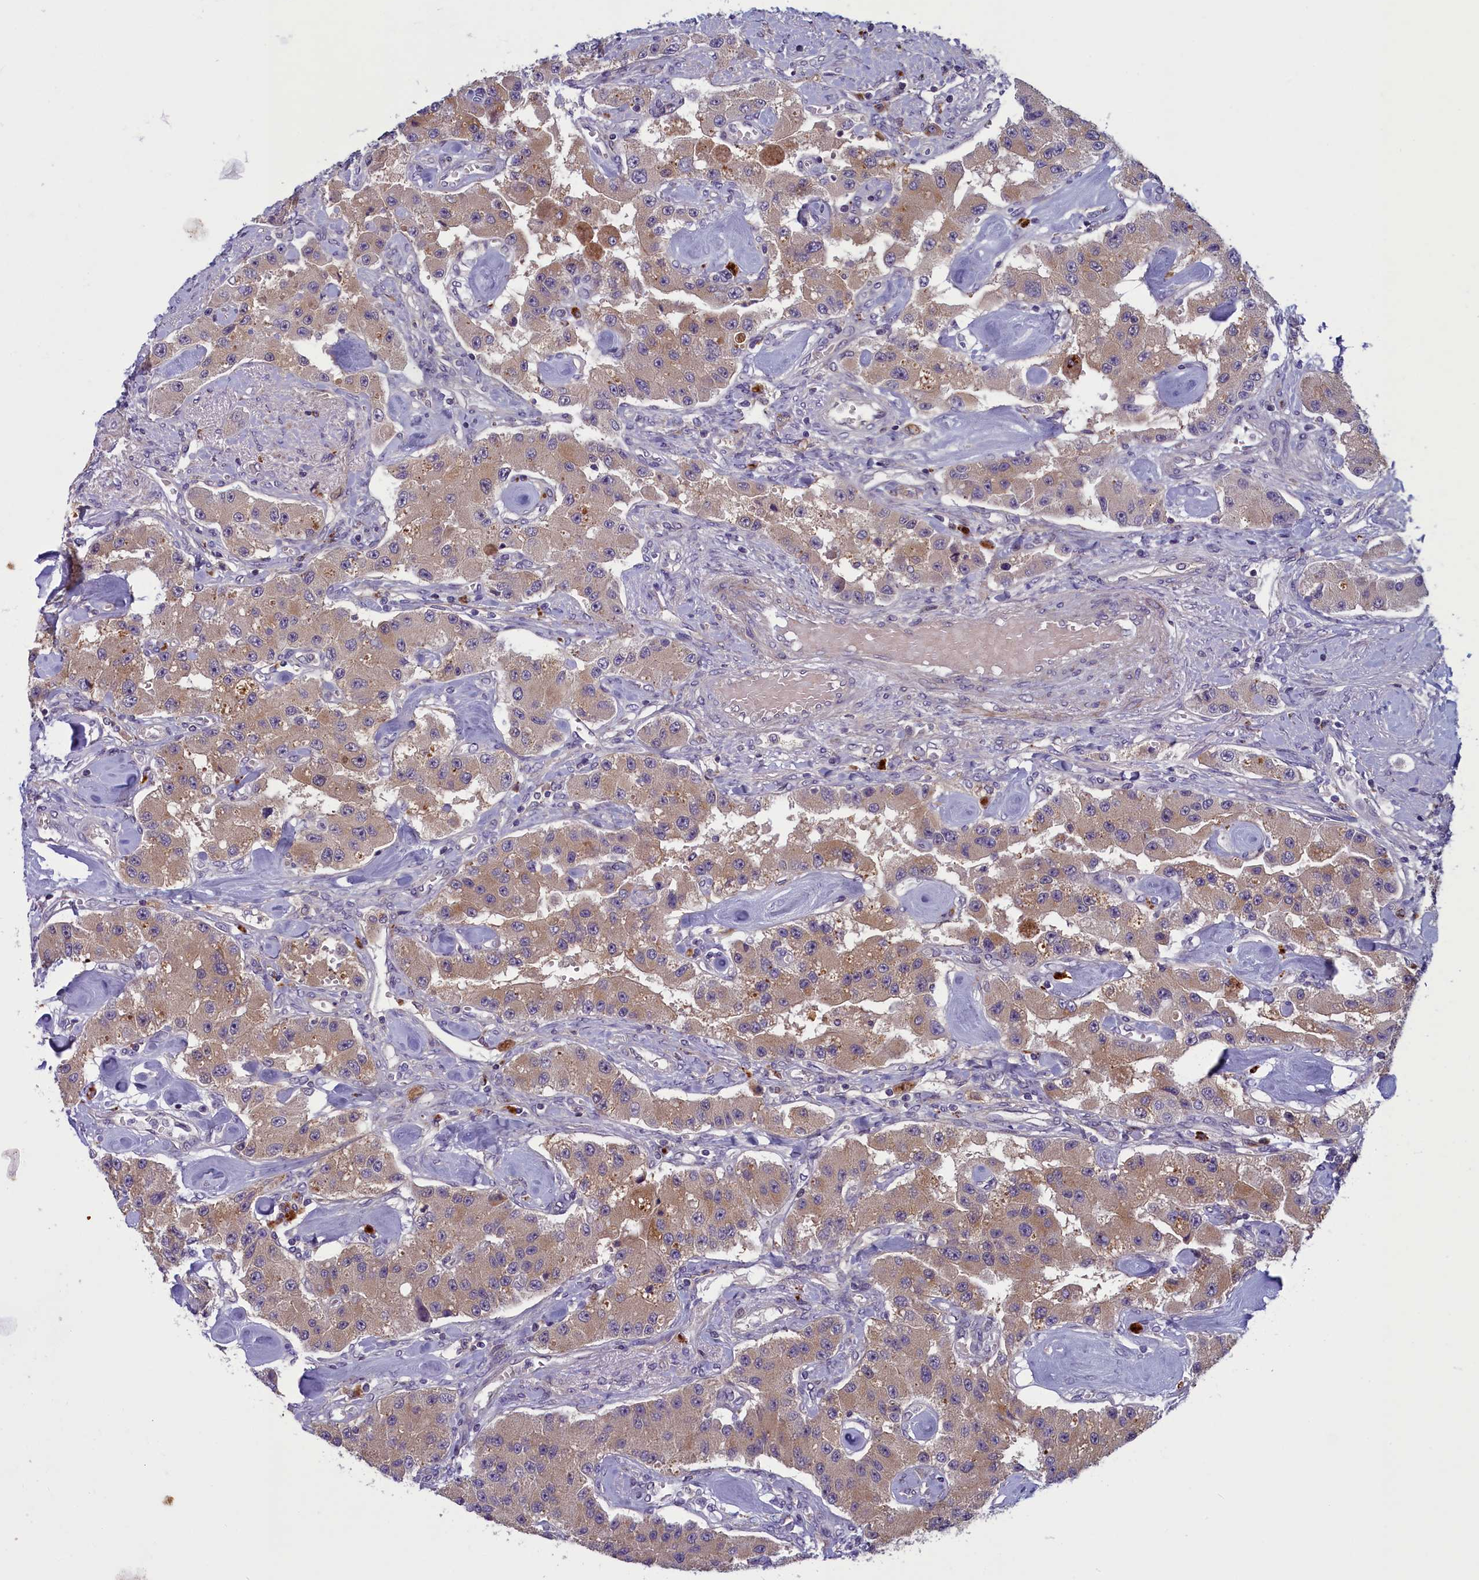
{"staining": {"intensity": "moderate", "quantity": ">75%", "location": "cytoplasmic/membranous"}, "tissue": "carcinoid", "cell_type": "Tumor cells", "image_type": "cancer", "snomed": [{"axis": "morphology", "description": "Carcinoid, malignant, NOS"}, {"axis": "topography", "description": "Pancreas"}], "caption": "This histopathology image shows IHC staining of carcinoid, with medium moderate cytoplasmic/membranous staining in about >75% of tumor cells.", "gene": "NUBP1", "patient": {"sex": "male", "age": 41}}